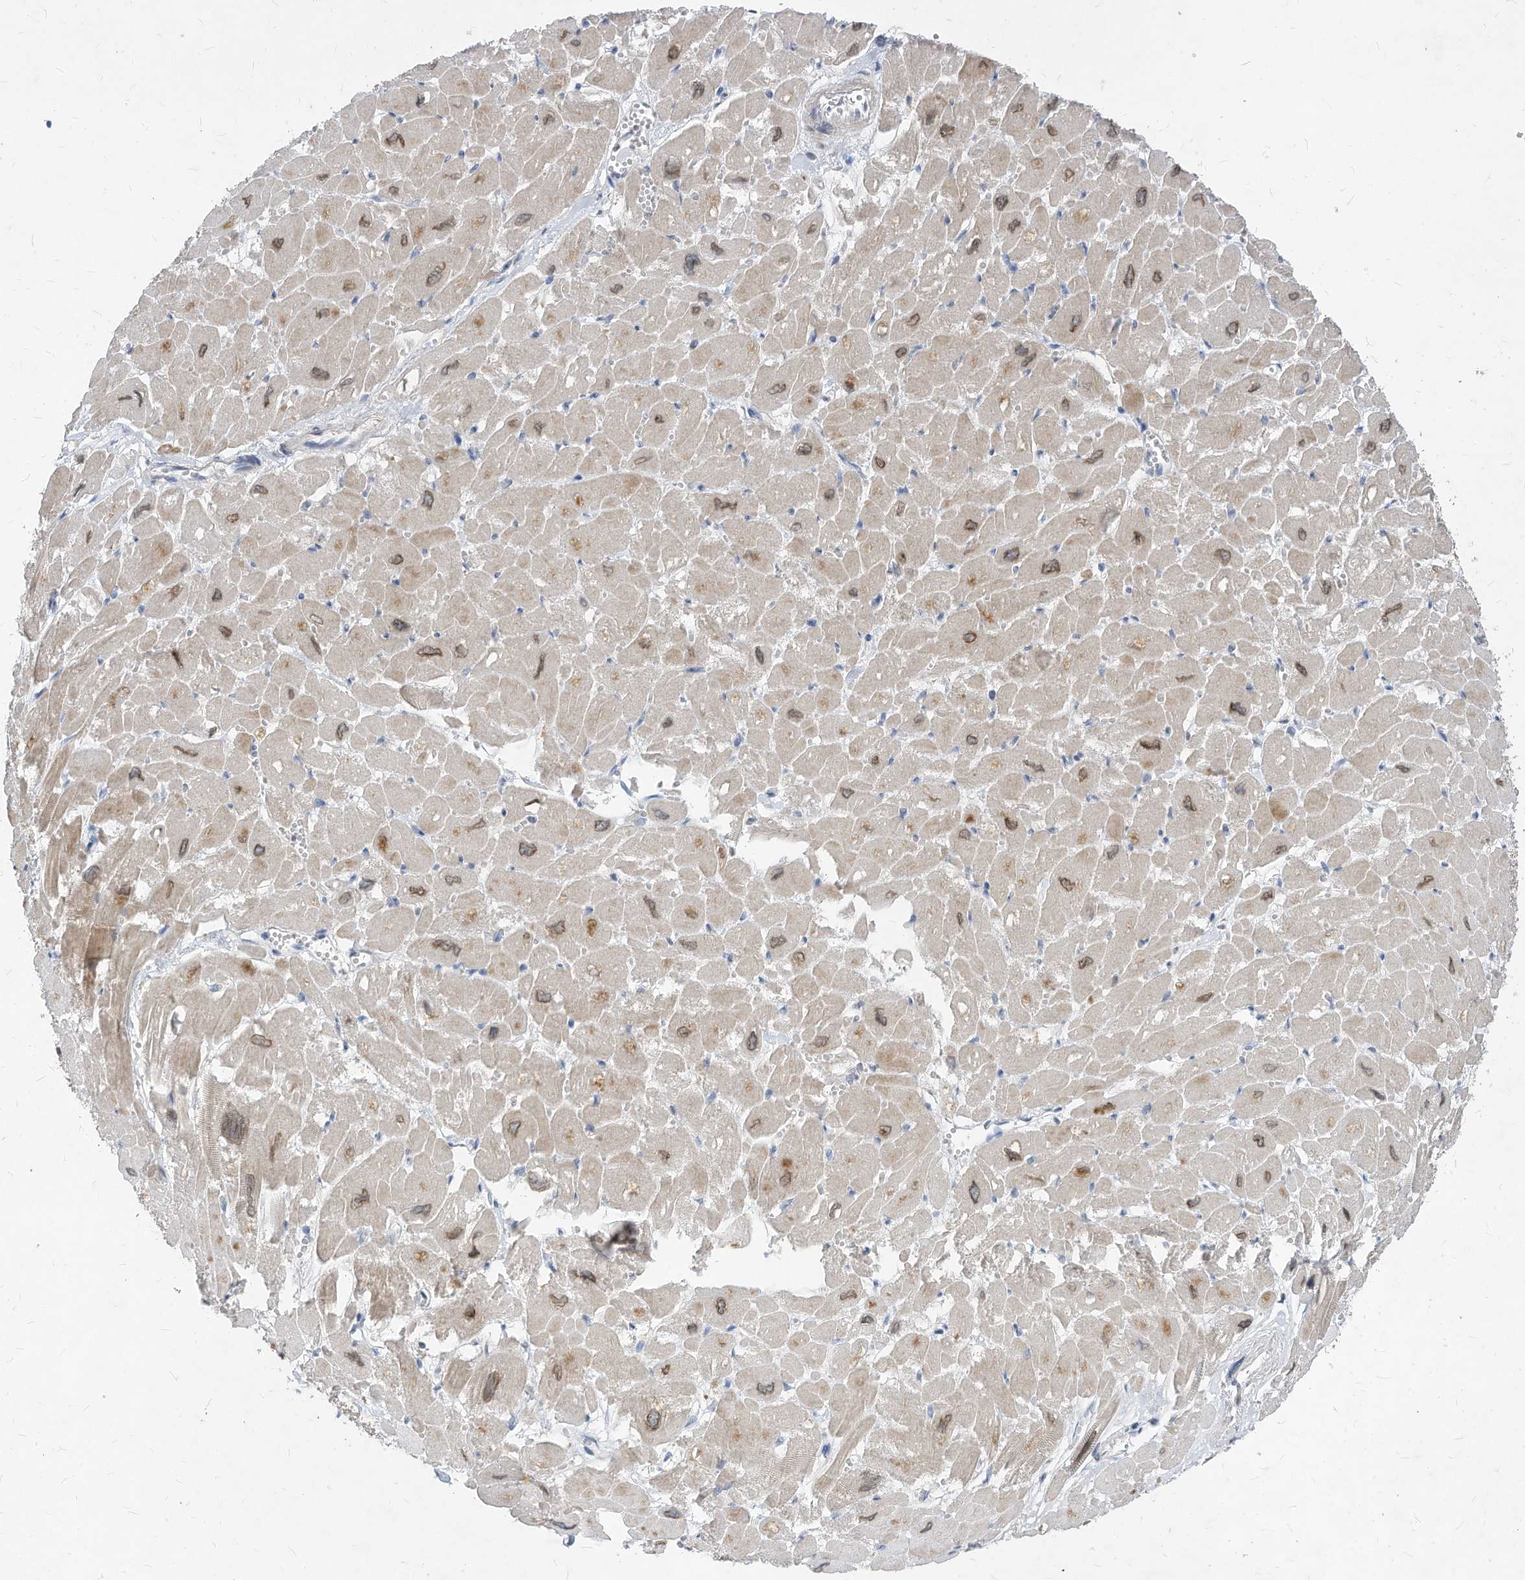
{"staining": {"intensity": "weak", "quantity": "25%-75%", "location": "cytoplasmic/membranous,nuclear"}, "tissue": "heart muscle", "cell_type": "Cardiomyocytes", "image_type": "normal", "snomed": [{"axis": "morphology", "description": "Normal tissue, NOS"}, {"axis": "topography", "description": "Heart"}], "caption": "Immunohistochemistry (IHC) of benign human heart muscle exhibits low levels of weak cytoplasmic/membranous,nuclear expression in about 25%-75% of cardiomyocytes.", "gene": "KPNB1", "patient": {"sex": "male", "age": 54}}